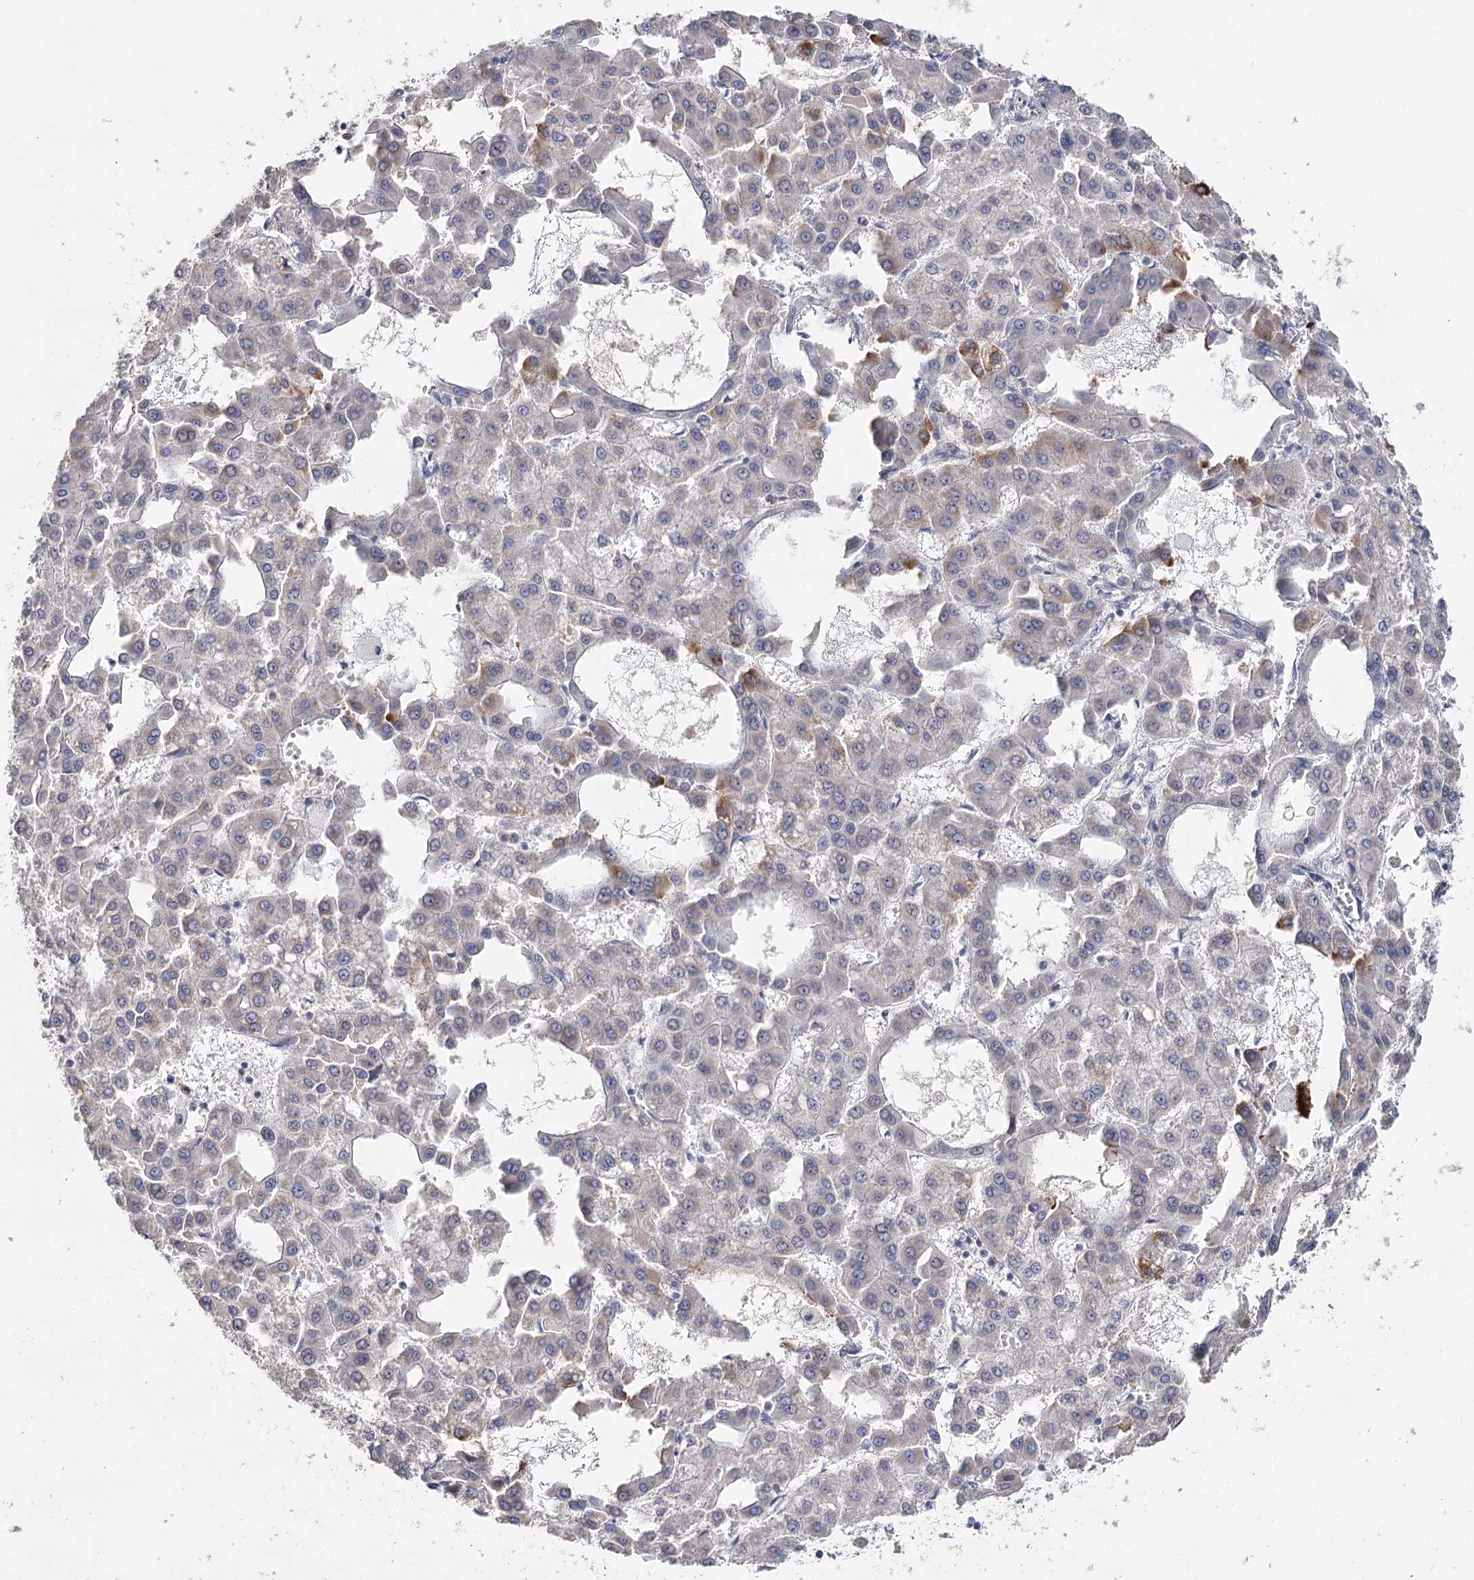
{"staining": {"intensity": "moderate", "quantity": "<25%", "location": "cytoplasmic/membranous"}, "tissue": "liver cancer", "cell_type": "Tumor cells", "image_type": "cancer", "snomed": [{"axis": "morphology", "description": "Carcinoma, Hepatocellular, NOS"}, {"axis": "topography", "description": "Liver"}], "caption": "The histopathology image shows staining of liver cancer, revealing moderate cytoplasmic/membranous protein positivity (brown color) within tumor cells.", "gene": "ARHGAP44", "patient": {"sex": "male", "age": 47}}